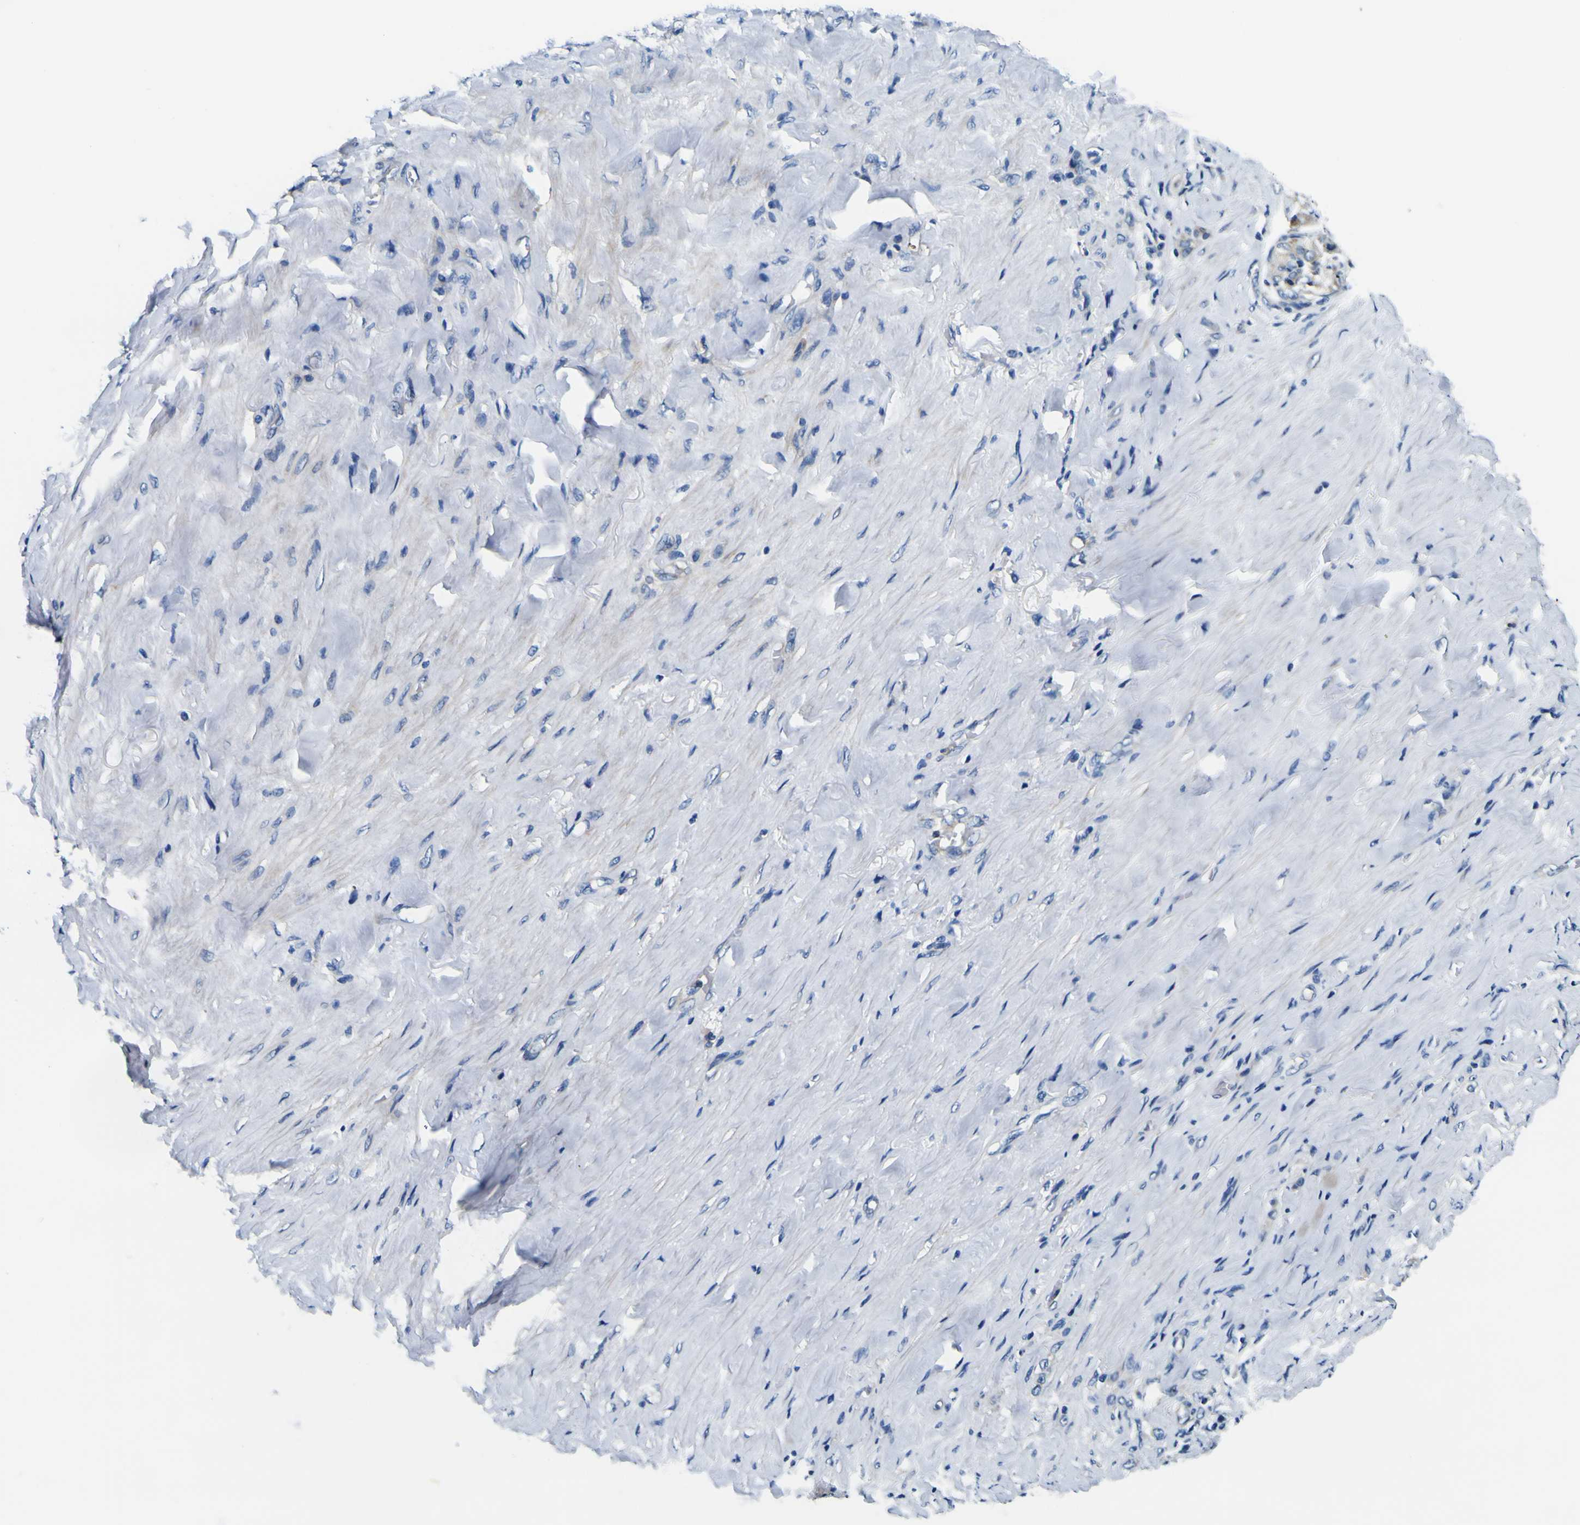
{"staining": {"intensity": "negative", "quantity": "none", "location": "none"}, "tissue": "stomach cancer", "cell_type": "Tumor cells", "image_type": "cancer", "snomed": [{"axis": "morphology", "description": "Adenocarcinoma, NOS"}, {"axis": "topography", "description": "Stomach"}], "caption": "This is an IHC histopathology image of adenocarcinoma (stomach). There is no positivity in tumor cells.", "gene": "CLSTN1", "patient": {"sex": "male", "age": 82}}